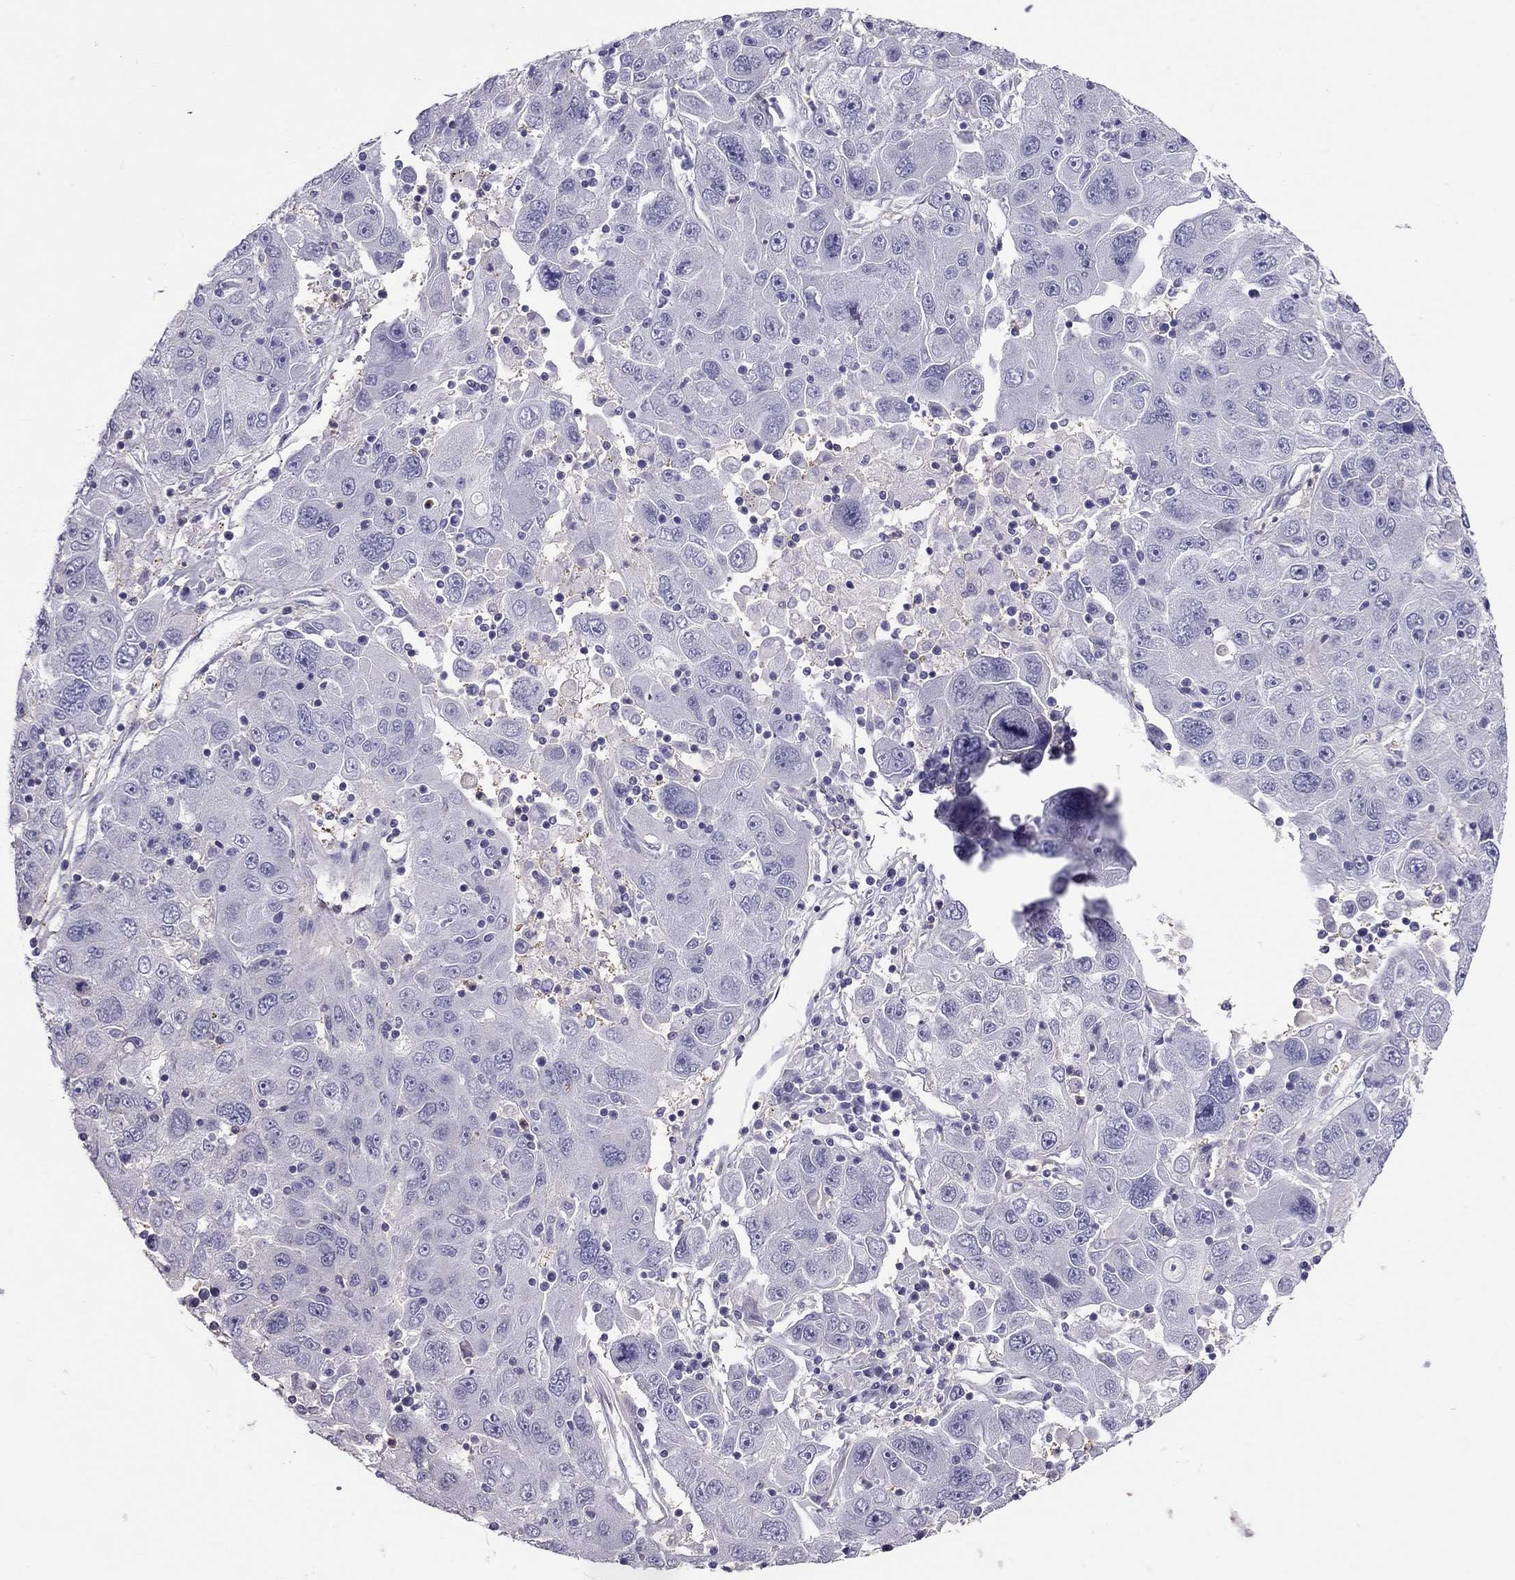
{"staining": {"intensity": "negative", "quantity": "none", "location": "none"}, "tissue": "stomach cancer", "cell_type": "Tumor cells", "image_type": "cancer", "snomed": [{"axis": "morphology", "description": "Adenocarcinoma, NOS"}, {"axis": "topography", "description": "Stomach"}], "caption": "An IHC micrograph of stomach adenocarcinoma is shown. There is no staining in tumor cells of stomach adenocarcinoma.", "gene": "TEX22", "patient": {"sex": "male", "age": 56}}